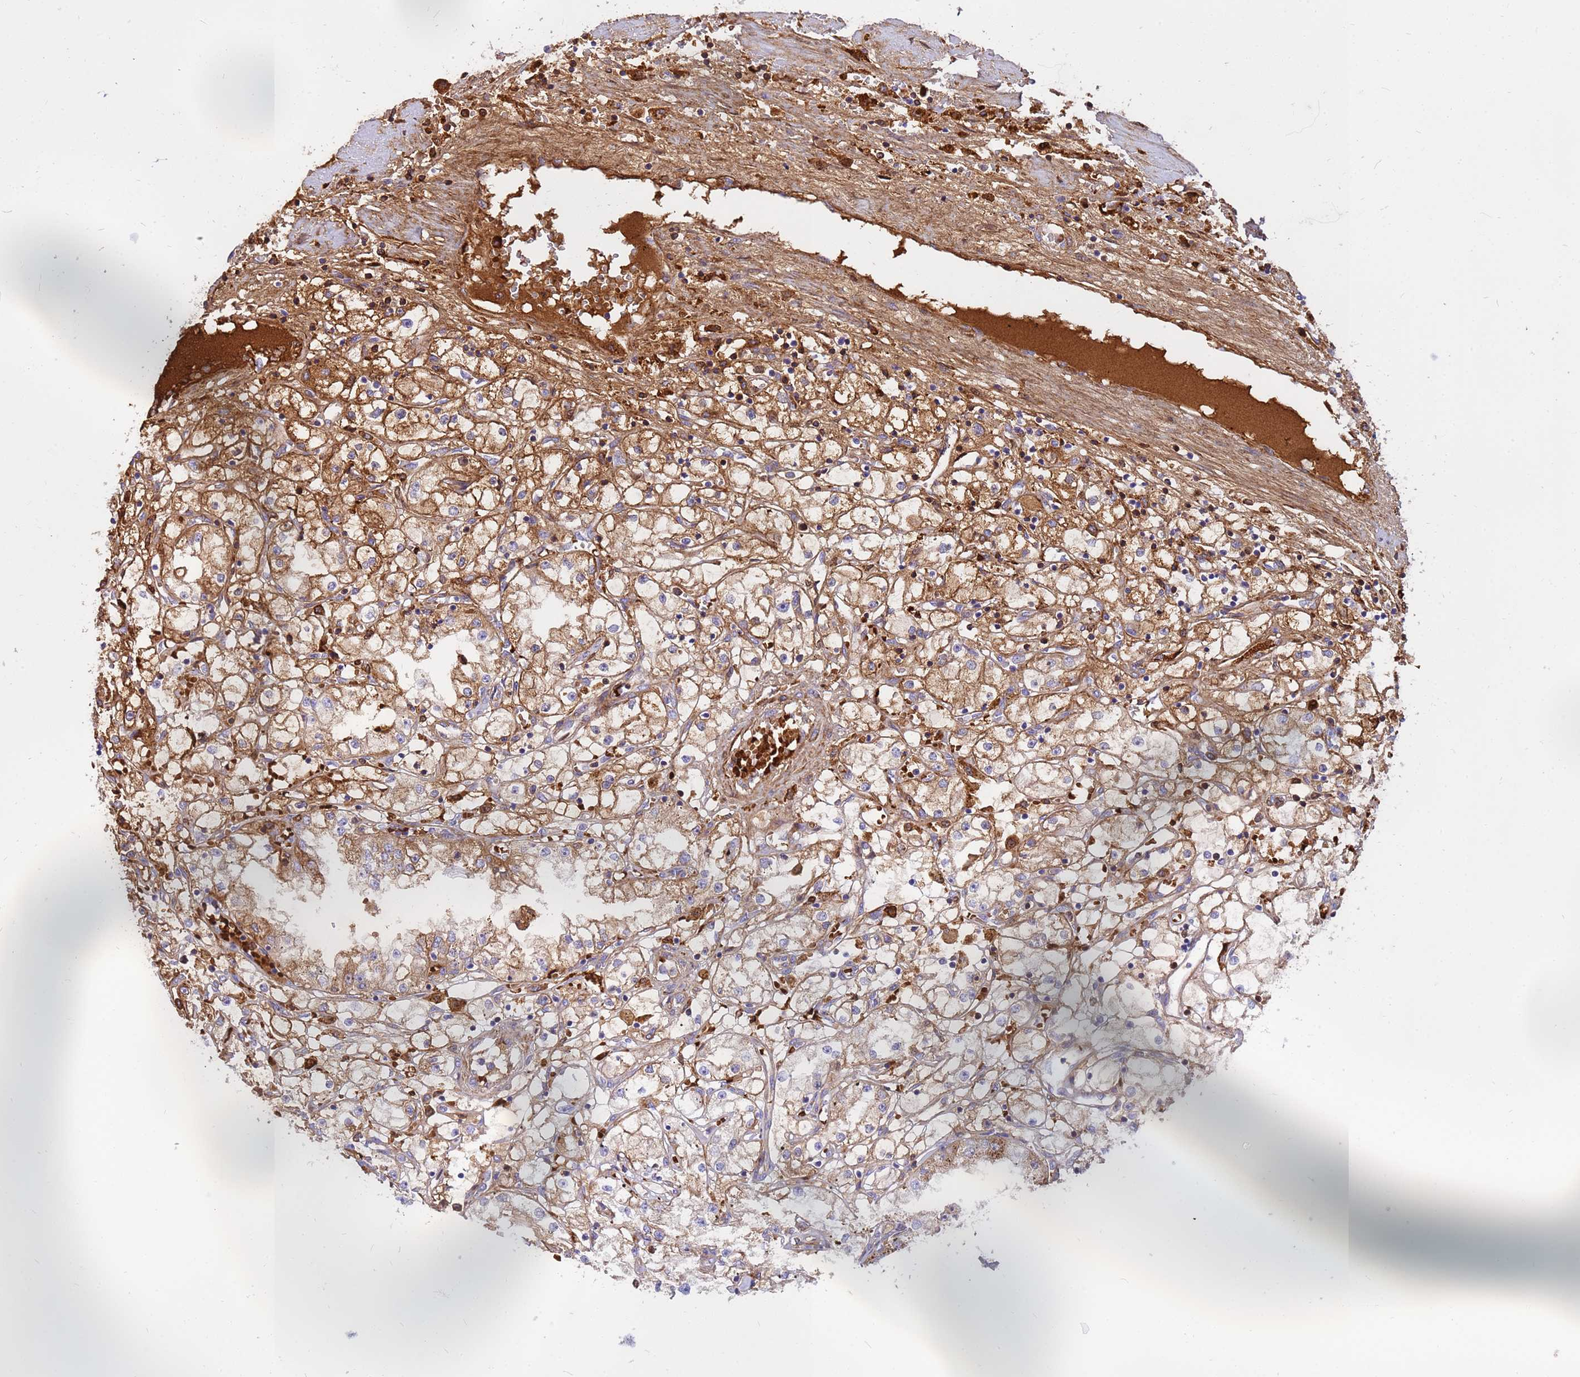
{"staining": {"intensity": "moderate", "quantity": ">75%", "location": "cytoplasmic/membranous"}, "tissue": "renal cancer", "cell_type": "Tumor cells", "image_type": "cancer", "snomed": [{"axis": "morphology", "description": "Adenocarcinoma, NOS"}, {"axis": "topography", "description": "Kidney"}], "caption": "Adenocarcinoma (renal) tissue exhibits moderate cytoplasmic/membranous staining in approximately >75% of tumor cells, visualized by immunohistochemistry. Using DAB (3,3'-diaminobenzidine) (brown) and hematoxylin (blue) stains, captured at high magnification using brightfield microscopy.", "gene": "CRHBP", "patient": {"sex": "male", "age": 56}}